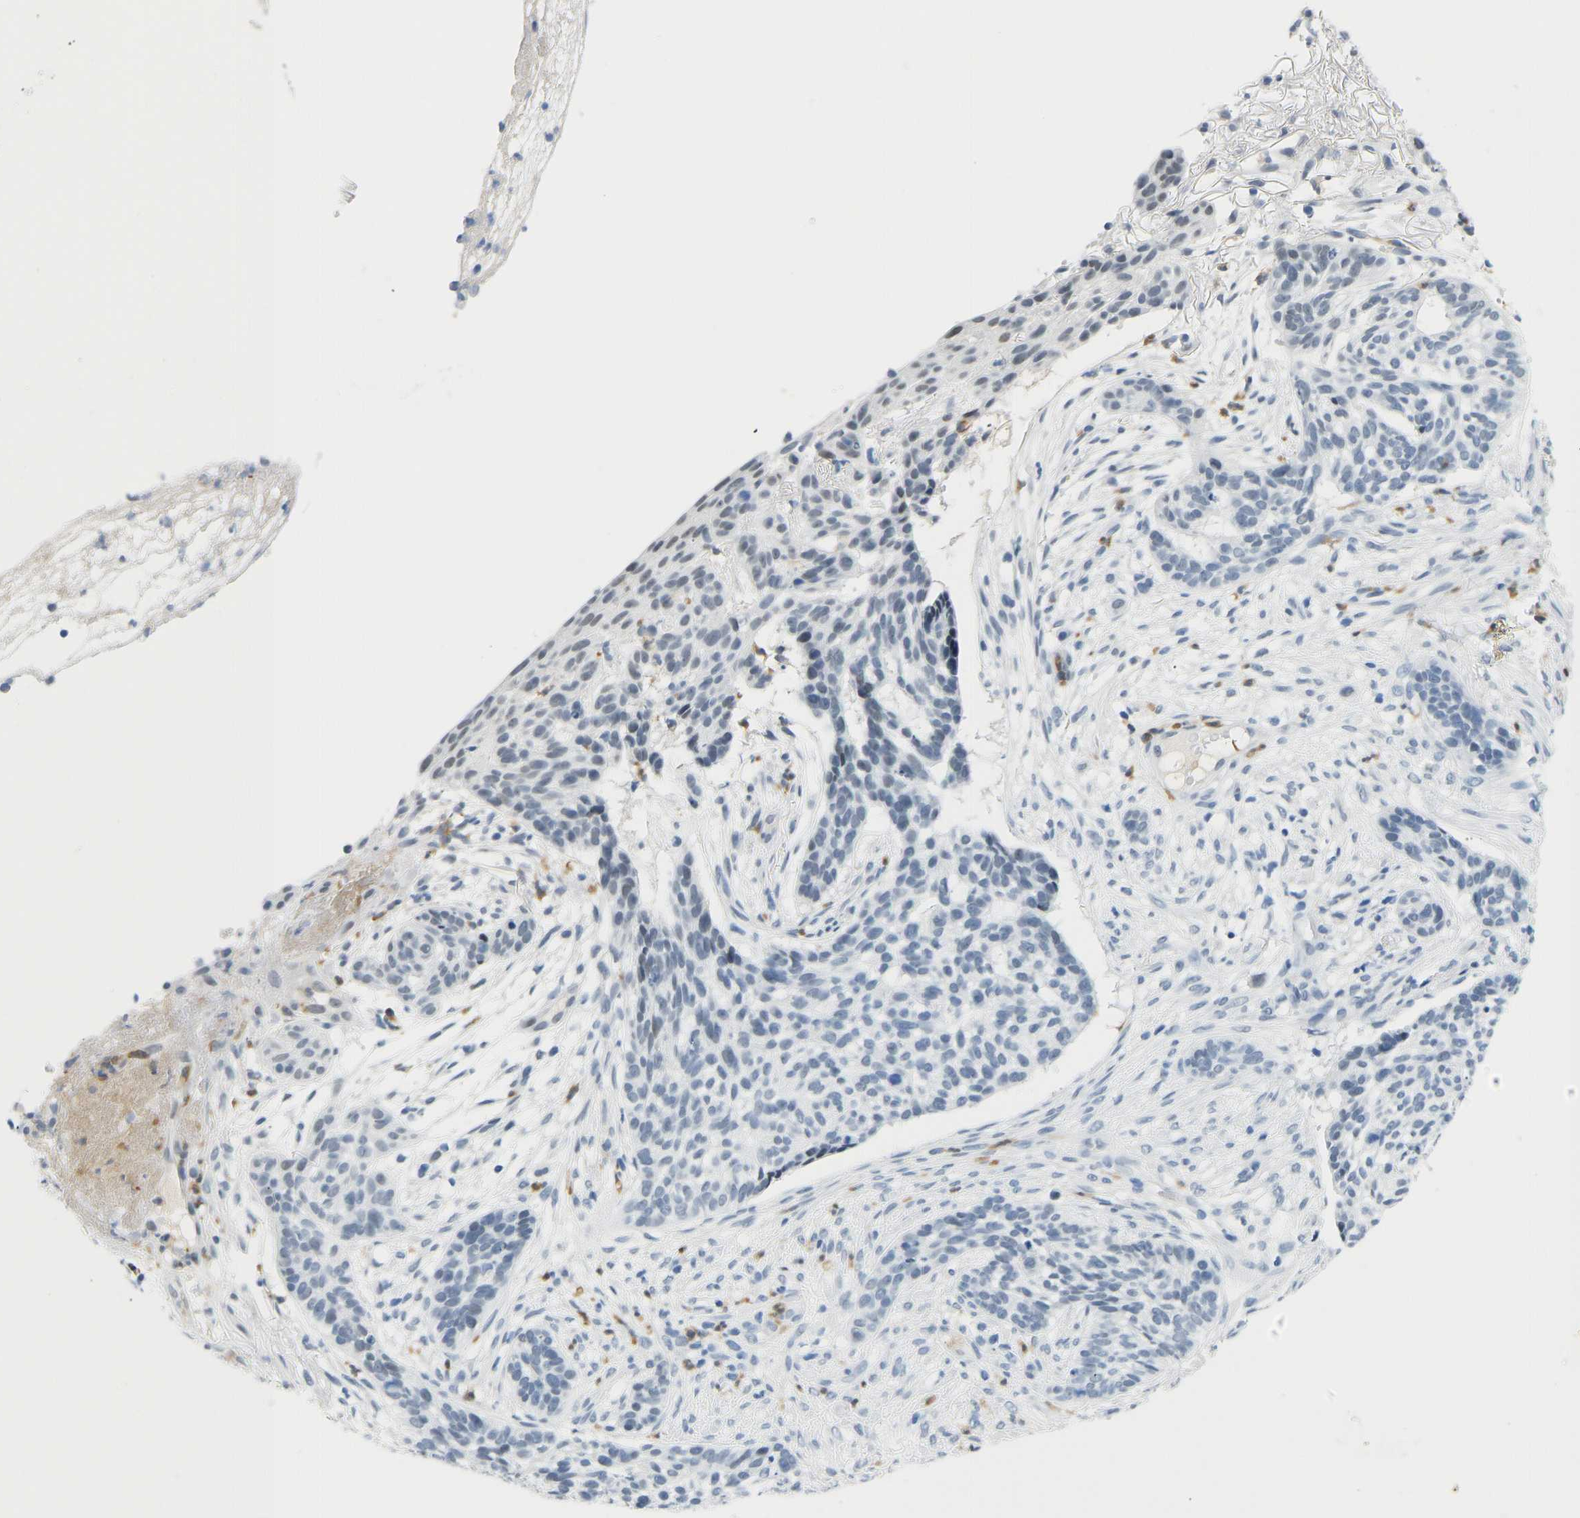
{"staining": {"intensity": "negative", "quantity": "none", "location": "none"}, "tissue": "skin cancer", "cell_type": "Tumor cells", "image_type": "cancer", "snomed": [{"axis": "morphology", "description": "Basal cell carcinoma"}, {"axis": "topography", "description": "Skin"}], "caption": "This image is of skin basal cell carcinoma stained with immunohistochemistry (IHC) to label a protein in brown with the nuclei are counter-stained blue. There is no positivity in tumor cells.", "gene": "TXNDC2", "patient": {"sex": "male", "age": 85}}